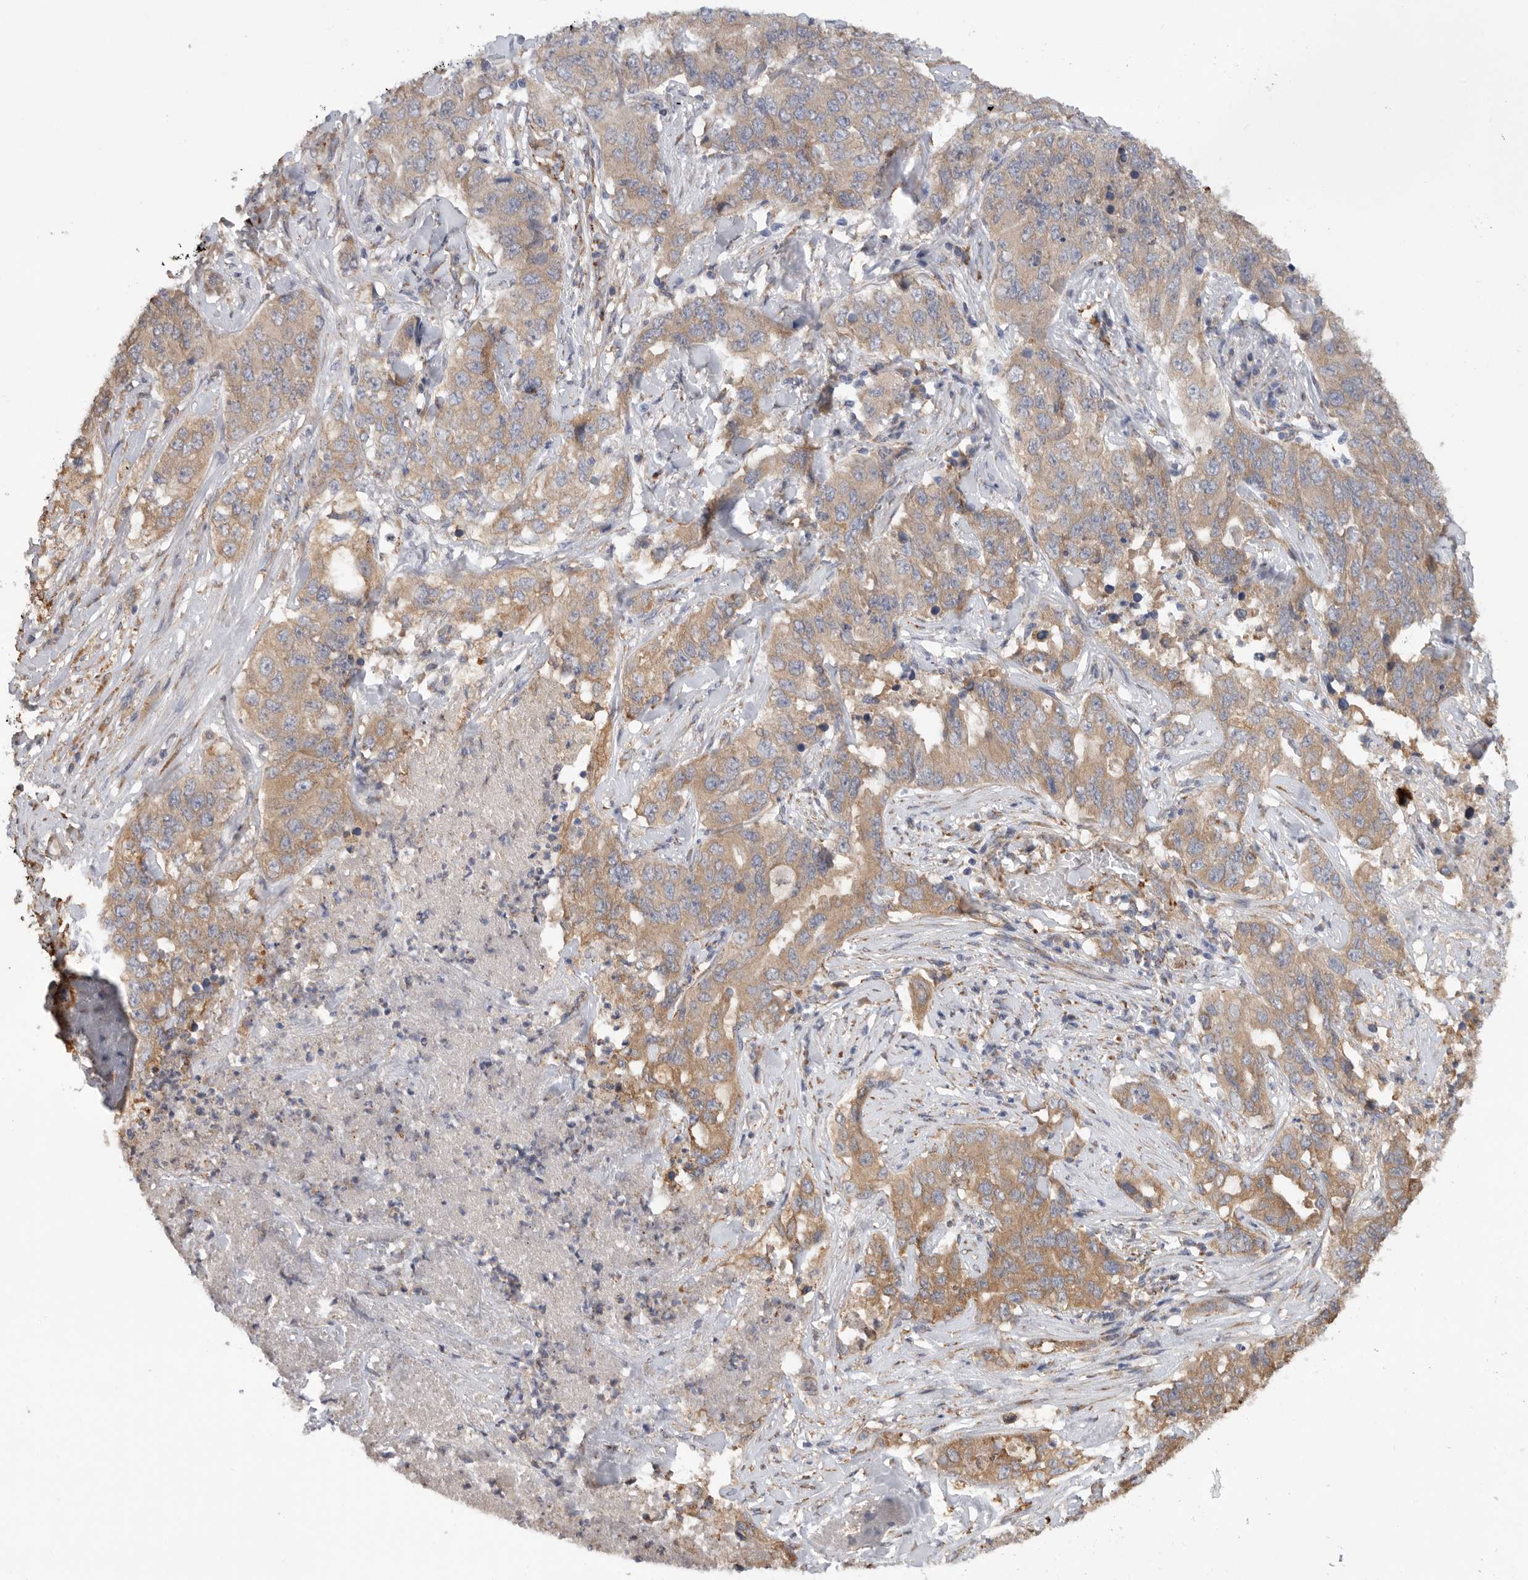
{"staining": {"intensity": "moderate", "quantity": ">75%", "location": "cytoplasmic/membranous"}, "tissue": "lung cancer", "cell_type": "Tumor cells", "image_type": "cancer", "snomed": [{"axis": "morphology", "description": "Adenocarcinoma, NOS"}, {"axis": "topography", "description": "Lung"}], "caption": "Lung cancer (adenocarcinoma) tissue exhibits moderate cytoplasmic/membranous positivity in approximately >75% of tumor cells, visualized by immunohistochemistry.", "gene": "CDC42BPB", "patient": {"sex": "female", "age": 51}}